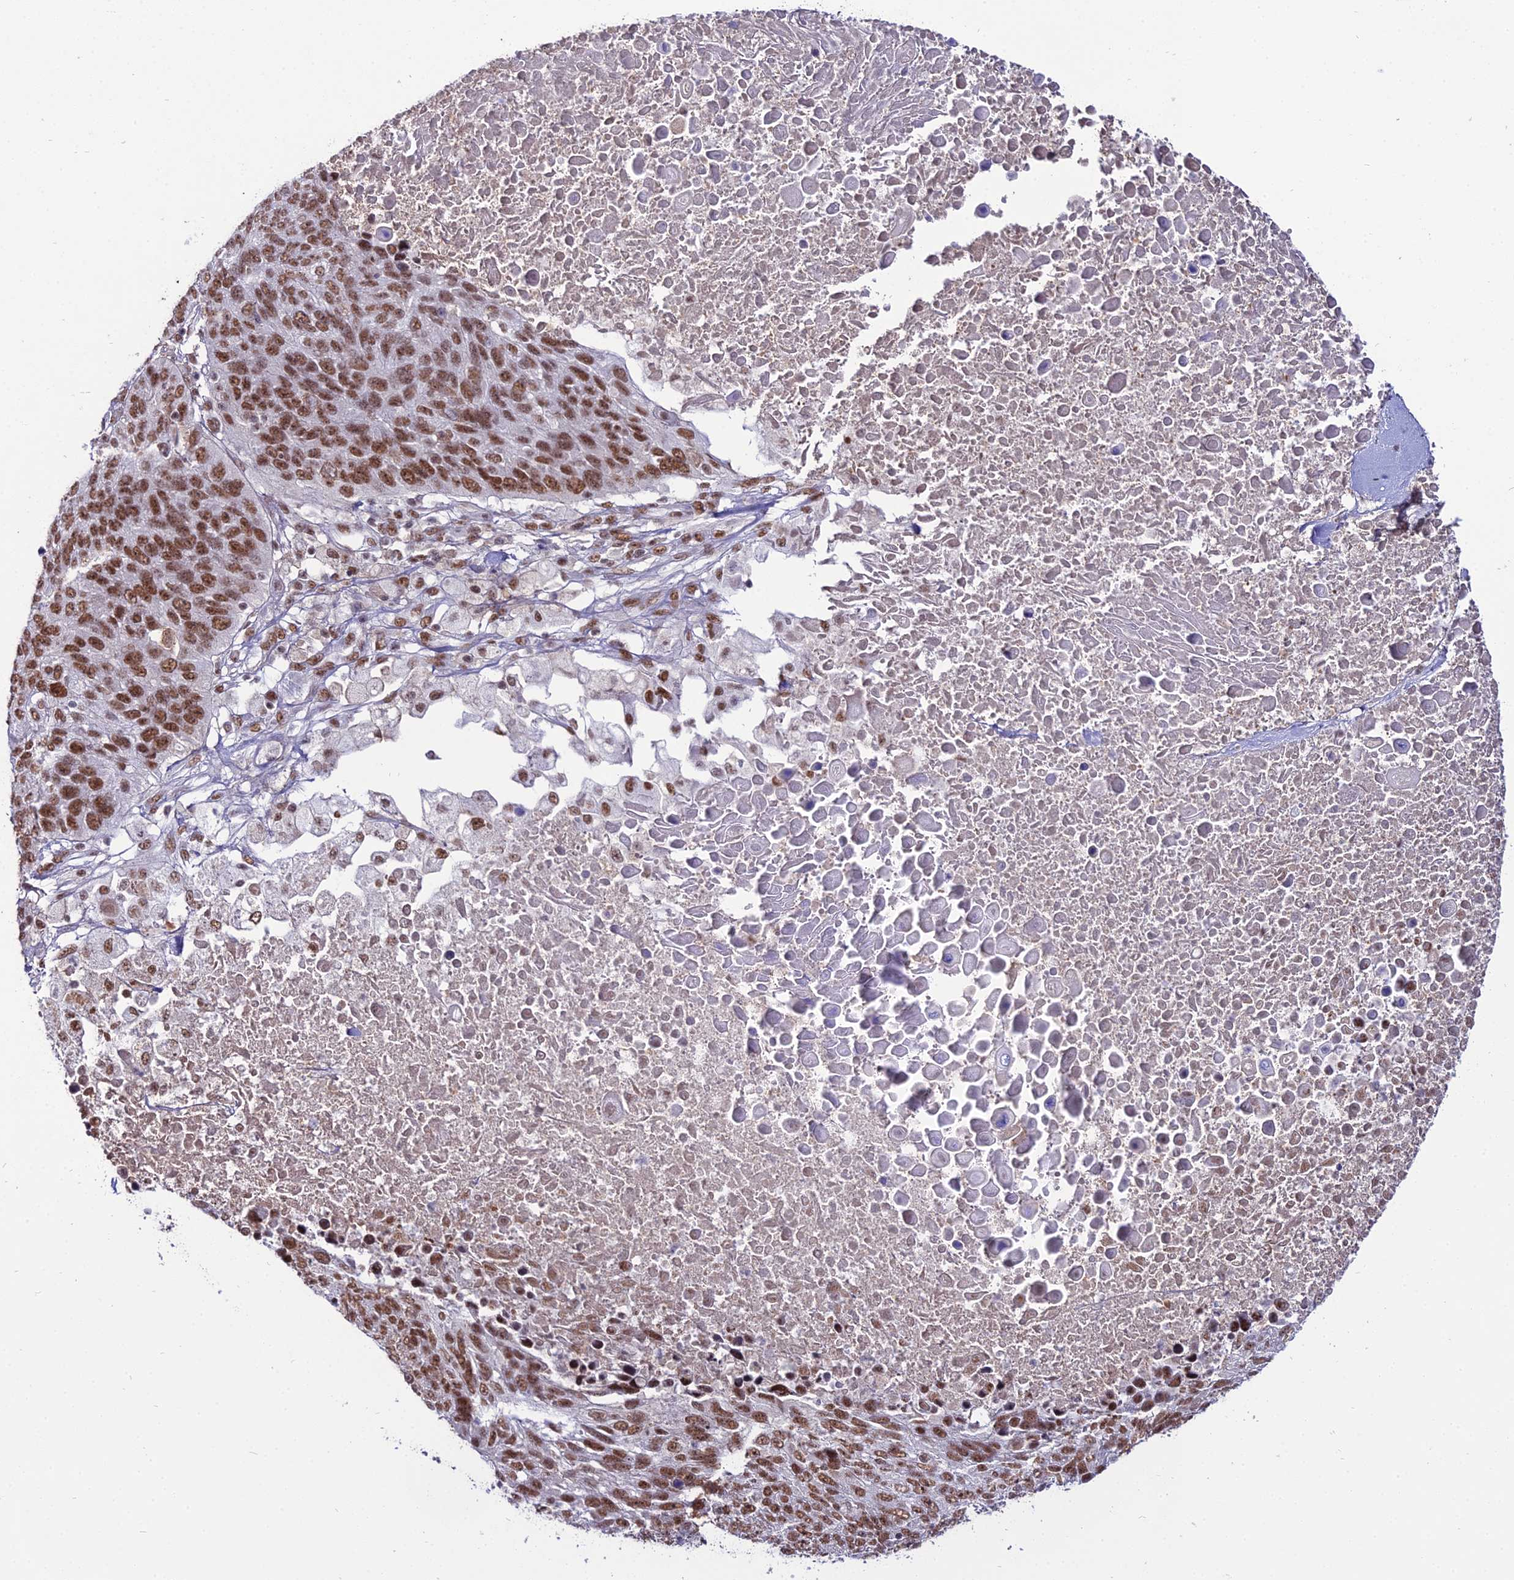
{"staining": {"intensity": "strong", "quantity": ">75%", "location": "nuclear"}, "tissue": "lung cancer", "cell_type": "Tumor cells", "image_type": "cancer", "snomed": [{"axis": "morphology", "description": "Normal tissue, NOS"}, {"axis": "morphology", "description": "Squamous cell carcinoma, NOS"}, {"axis": "topography", "description": "Lymph node"}, {"axis": "topography", "description": "Lung"}], "caption": "Human lung squamous cell carcinoma stained with a protein marker demonstrates strong staining in tumor cells.", "gene": "RBM12", "patient": {"sex": "male", "age": 66}}